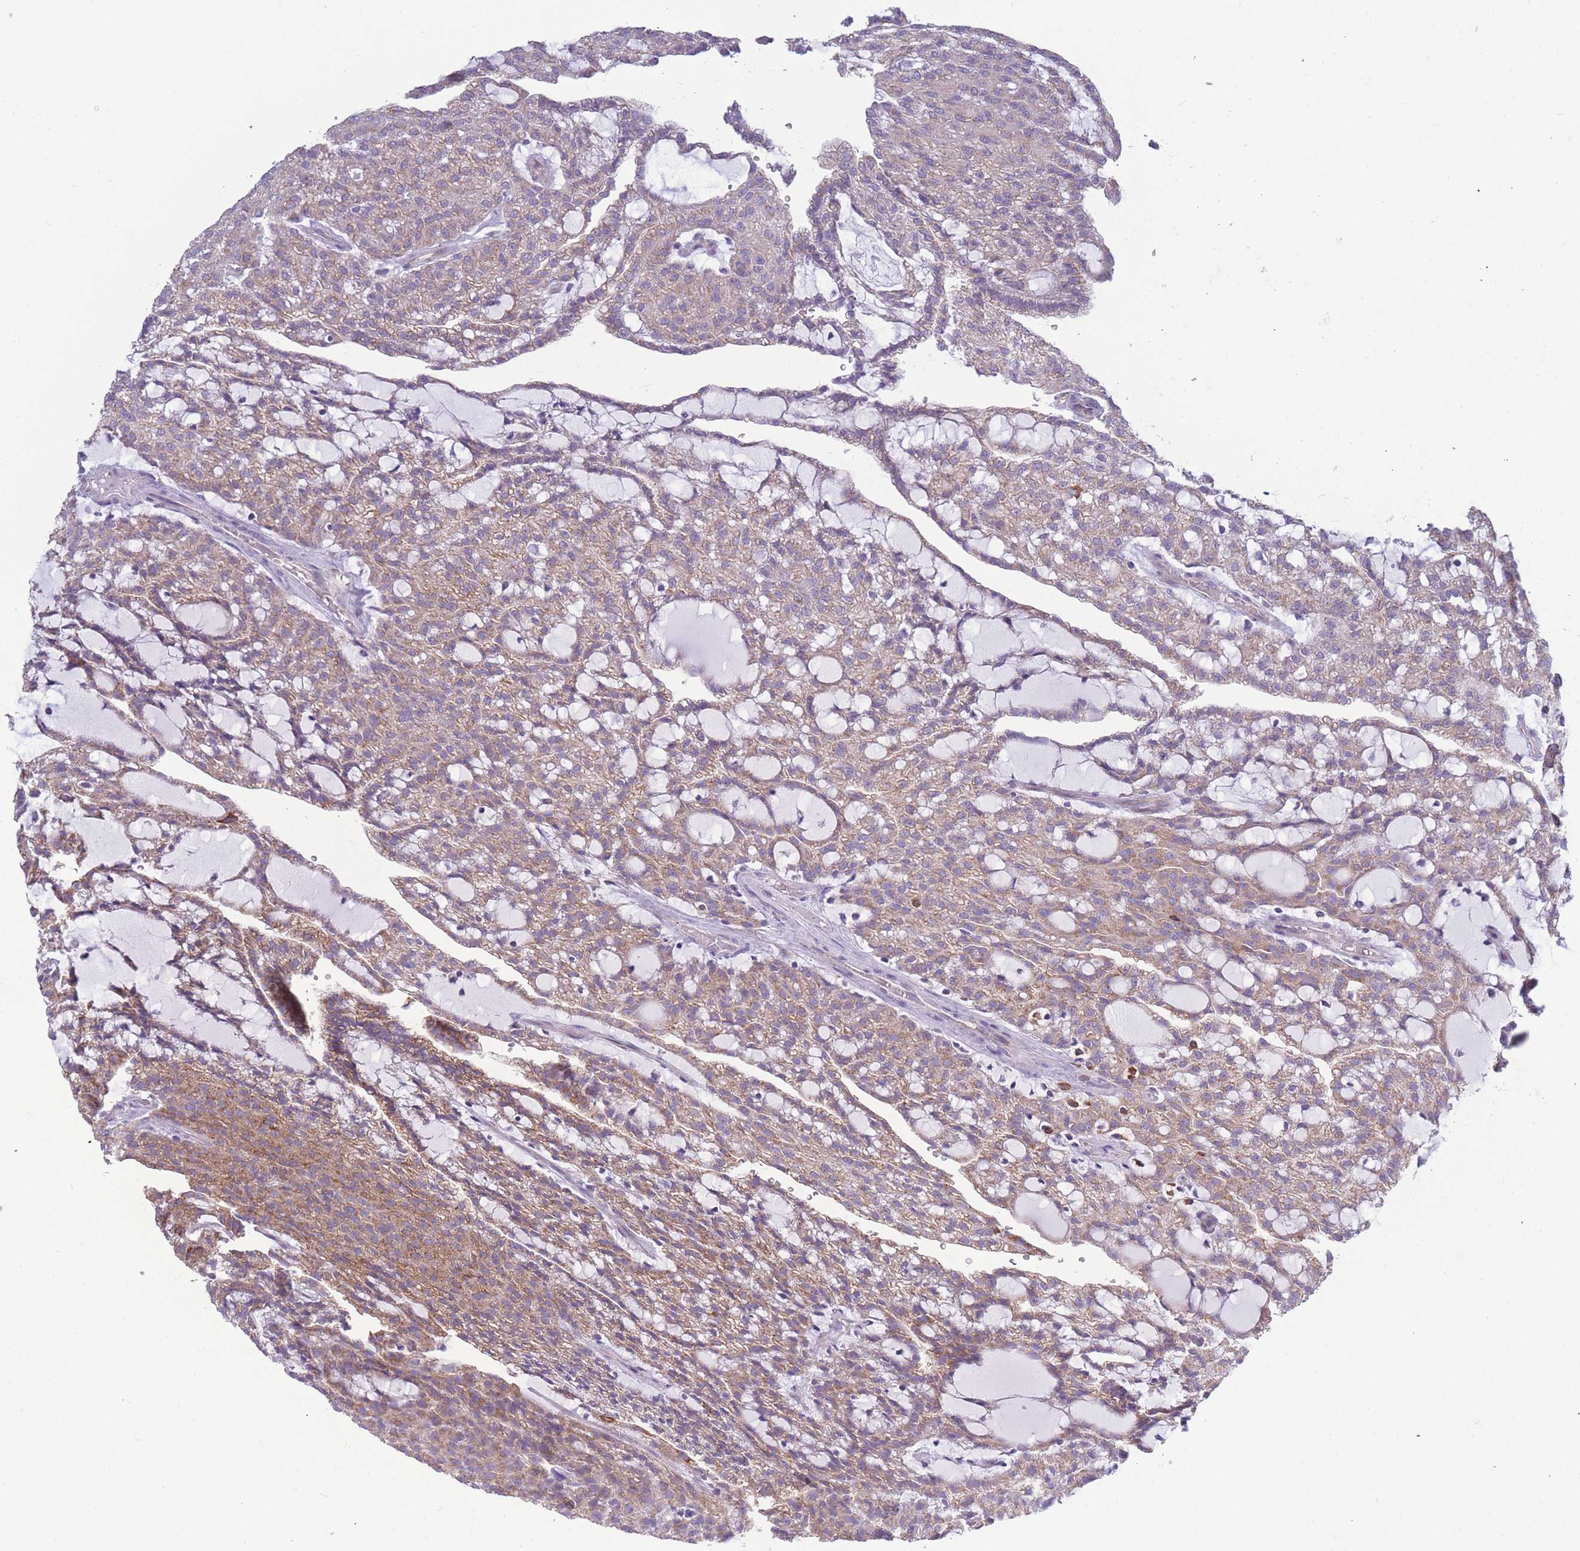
{"staining": {"intensity": "weak", "quantity": ">75%", "location": "cytoplasmic/membranous"}, "tissue": "renal cancer", "cell_type": "Tumor cells", "image_type": "cancer", "snomed": [{"axis": "morphology", "description": "Adenocarcinoma, NOS"}, {"axis": "topography", "description": "Kidney"}], "caption": "An image of human renal cancer (adenocarcinoma) stained for a protein exhibits weak cytoplasmic/membranous brown staining in tumor cells.", "gene": "PDHA1", "patient": {"sex": "male", "age": 63}}